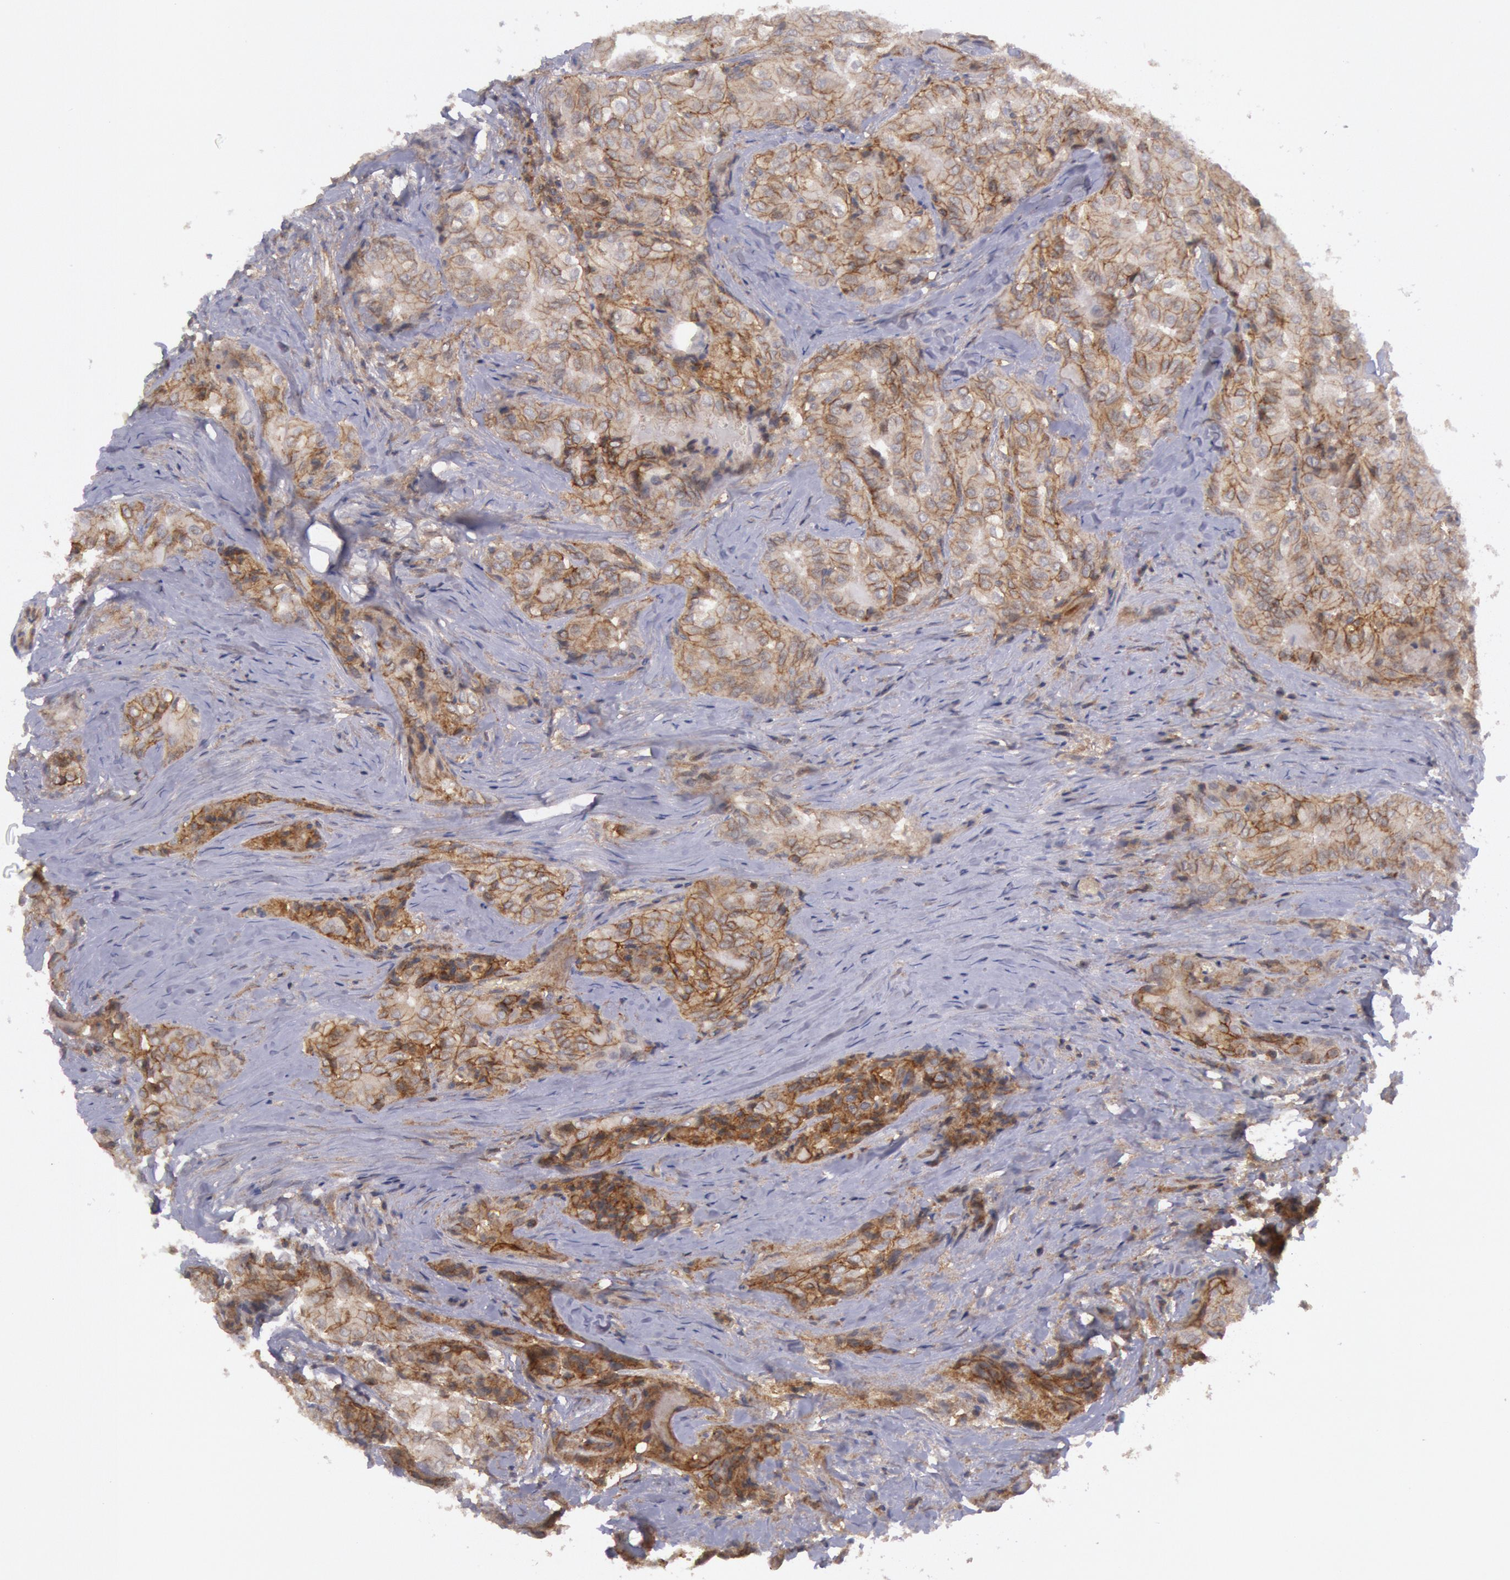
{"staining": {"intensity": "moderate", "quantity": ">75%", "location": "cytoplasmic/membranous"}, "tissue": "thyroid cancer", "cell_type": "Tumor cells", "image_type": "cancer", "snomed": [{"axis": "morphology", "description": "Papillary adenocarcinoma, NOS"}, {"axis": "topography", "description": "Thyroid gland"}], "caption": "The photomicrograph displays staining of thyroid cancer, revealing moderate cytoplasmic/membranous protein staining (brown color) within tumor cells.", "gene": "STX4", "patient": {"sex": "female", "age": 71}}